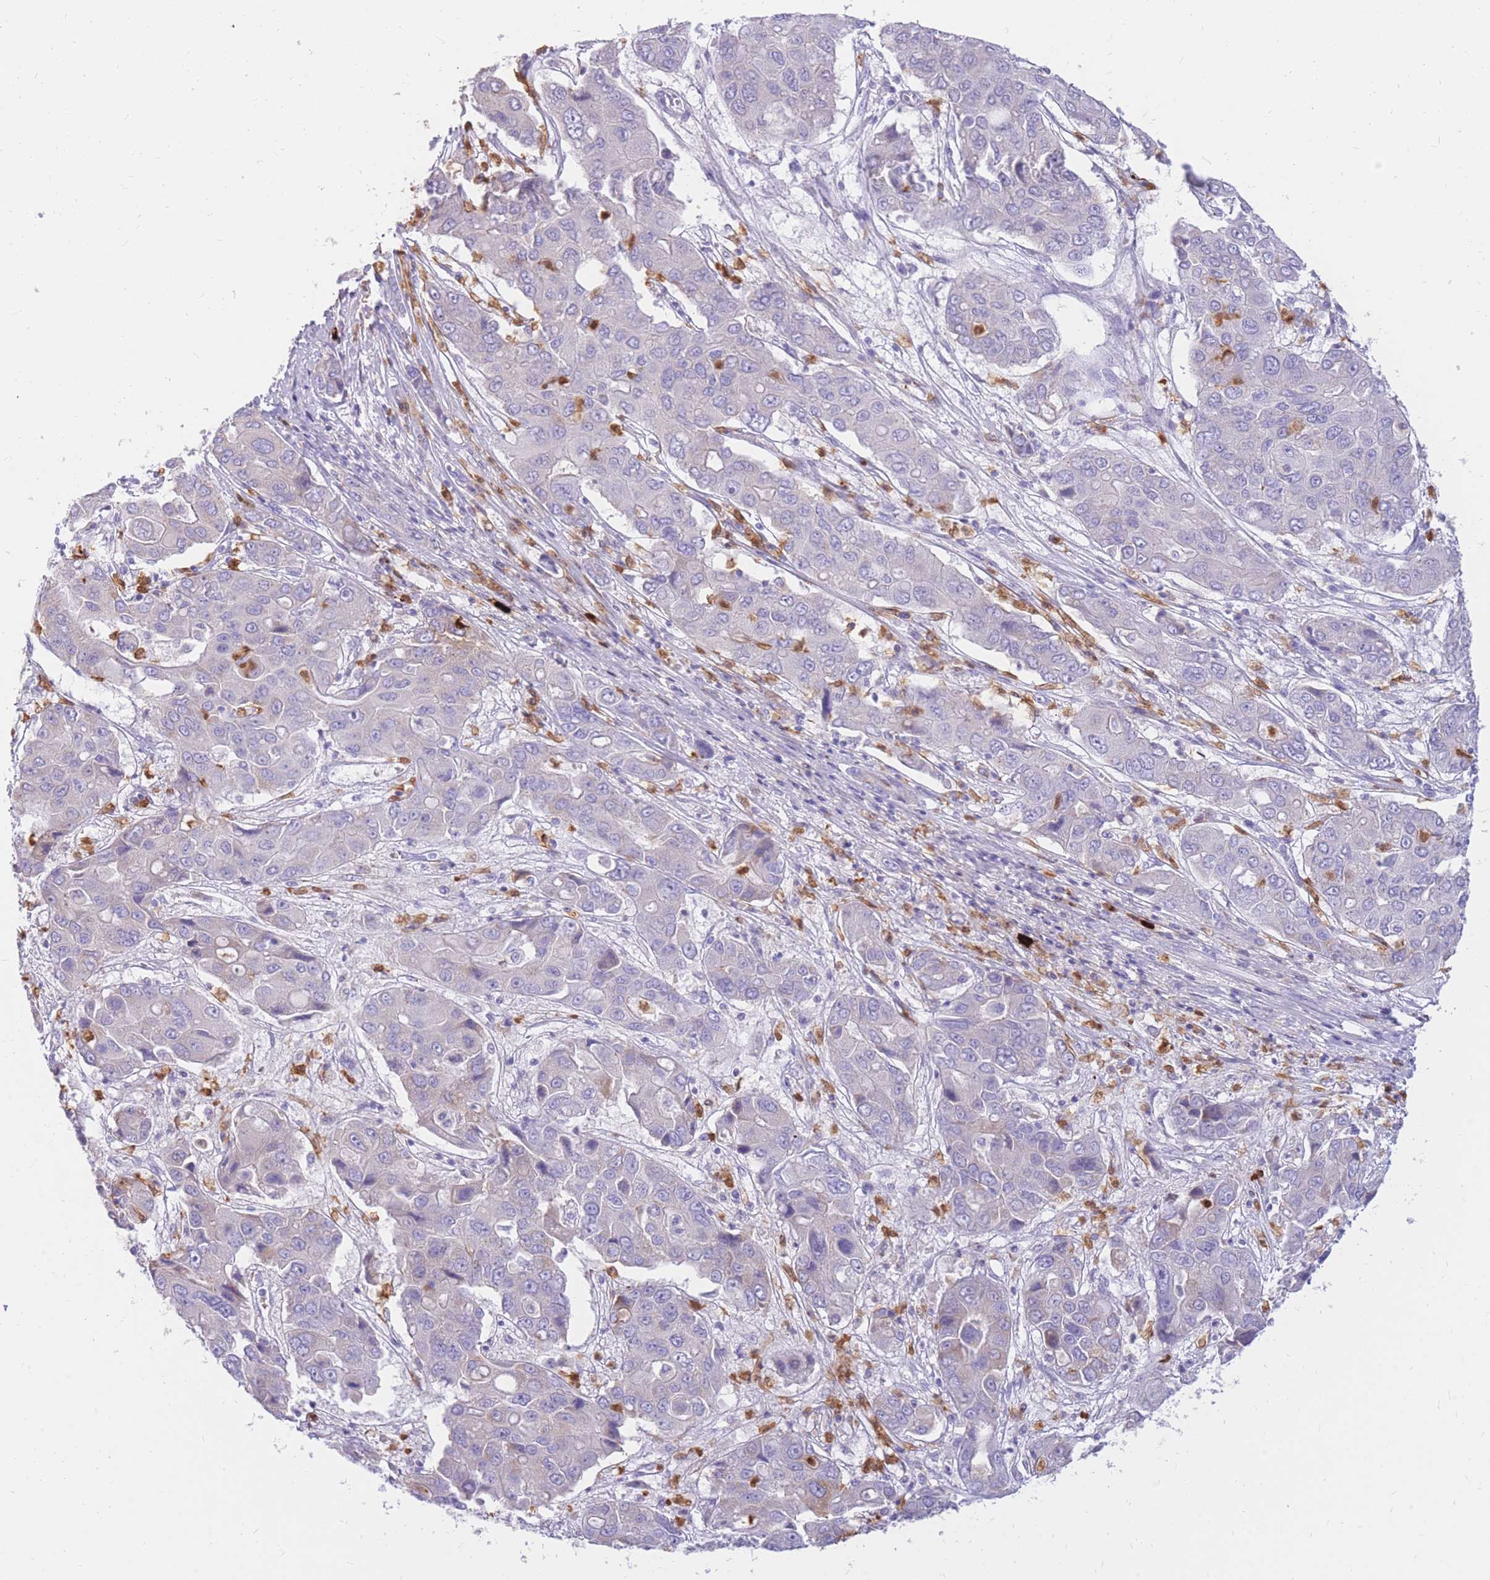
{"staining": {"intensity": "negative", "quantity": "none", "location": "none"}, "tissue": "liver cancer", "cell_type": "Tumor cells", "image_type": "cancer", "snomed": [{"axis": "morphology", "description": "Cholangiocarcinoma"}, {"axis": "topography", "description": "Liver"}], "caption": "High power microscopy micrograph of an immunohistochemistry (IHC) histopathology image of liver cancer (cholangiocarcinoma), revealing no significant staining in tumor cells.", "gene": "TPSAB1", "patient": {"sex": "male", "age": 67}}